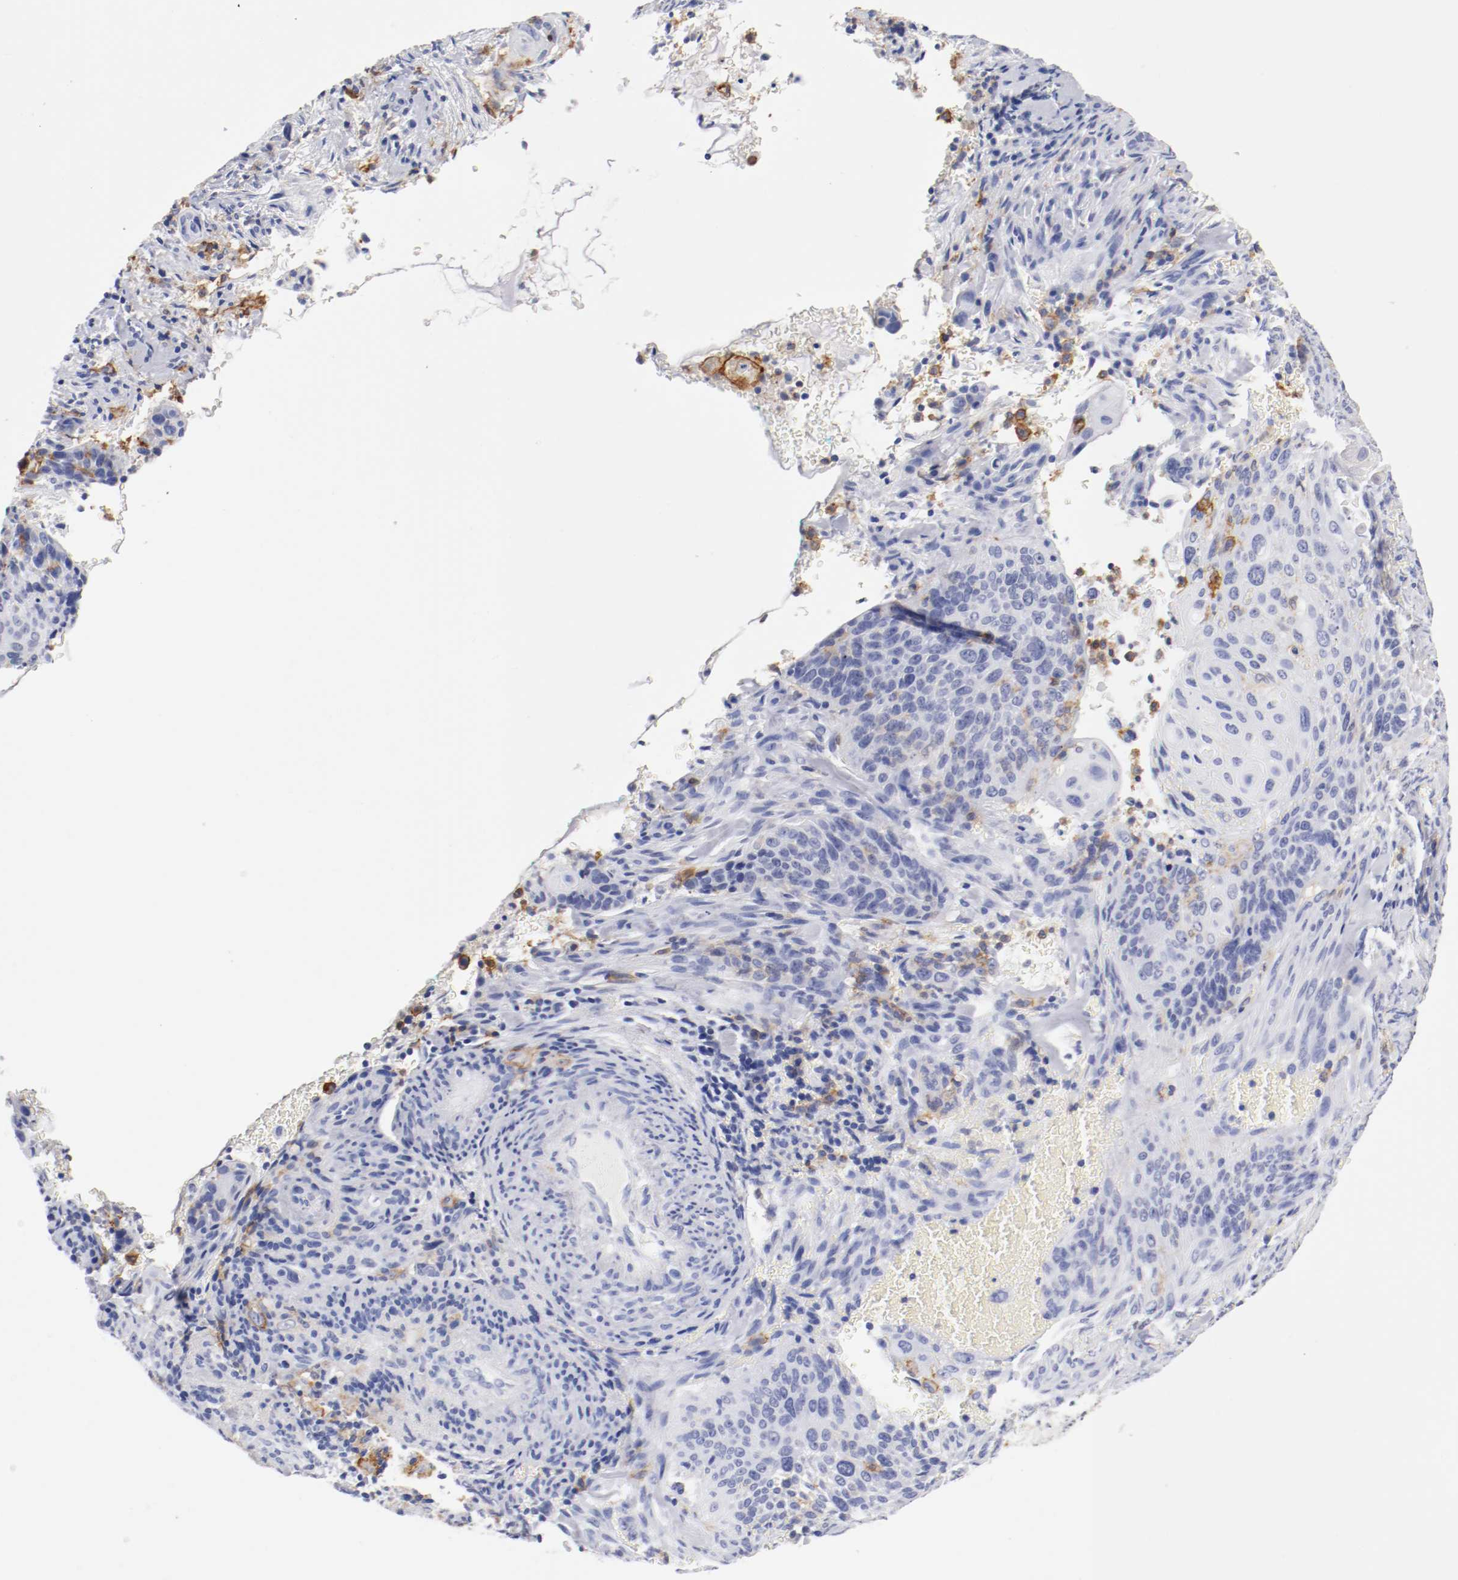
{"staining": {"intensity": "negative", "quantity": "none", "location": "none"}, "tissue": "cervical cancer", "cell_type": "Tumor cells", "image_type": "cancer", "snomed": [{"axis": "morphology", "description": "Squamous cell carcinoma, NOS"}, {"axis": "topography", "description": "Cervix"}], "caption": "The histopathology image shows no staining of tumor cells in cervical cancer. Nuclei are stained in blue.", "gene": "ITGAX", "patient": {"sex": "female", "age": 33}}